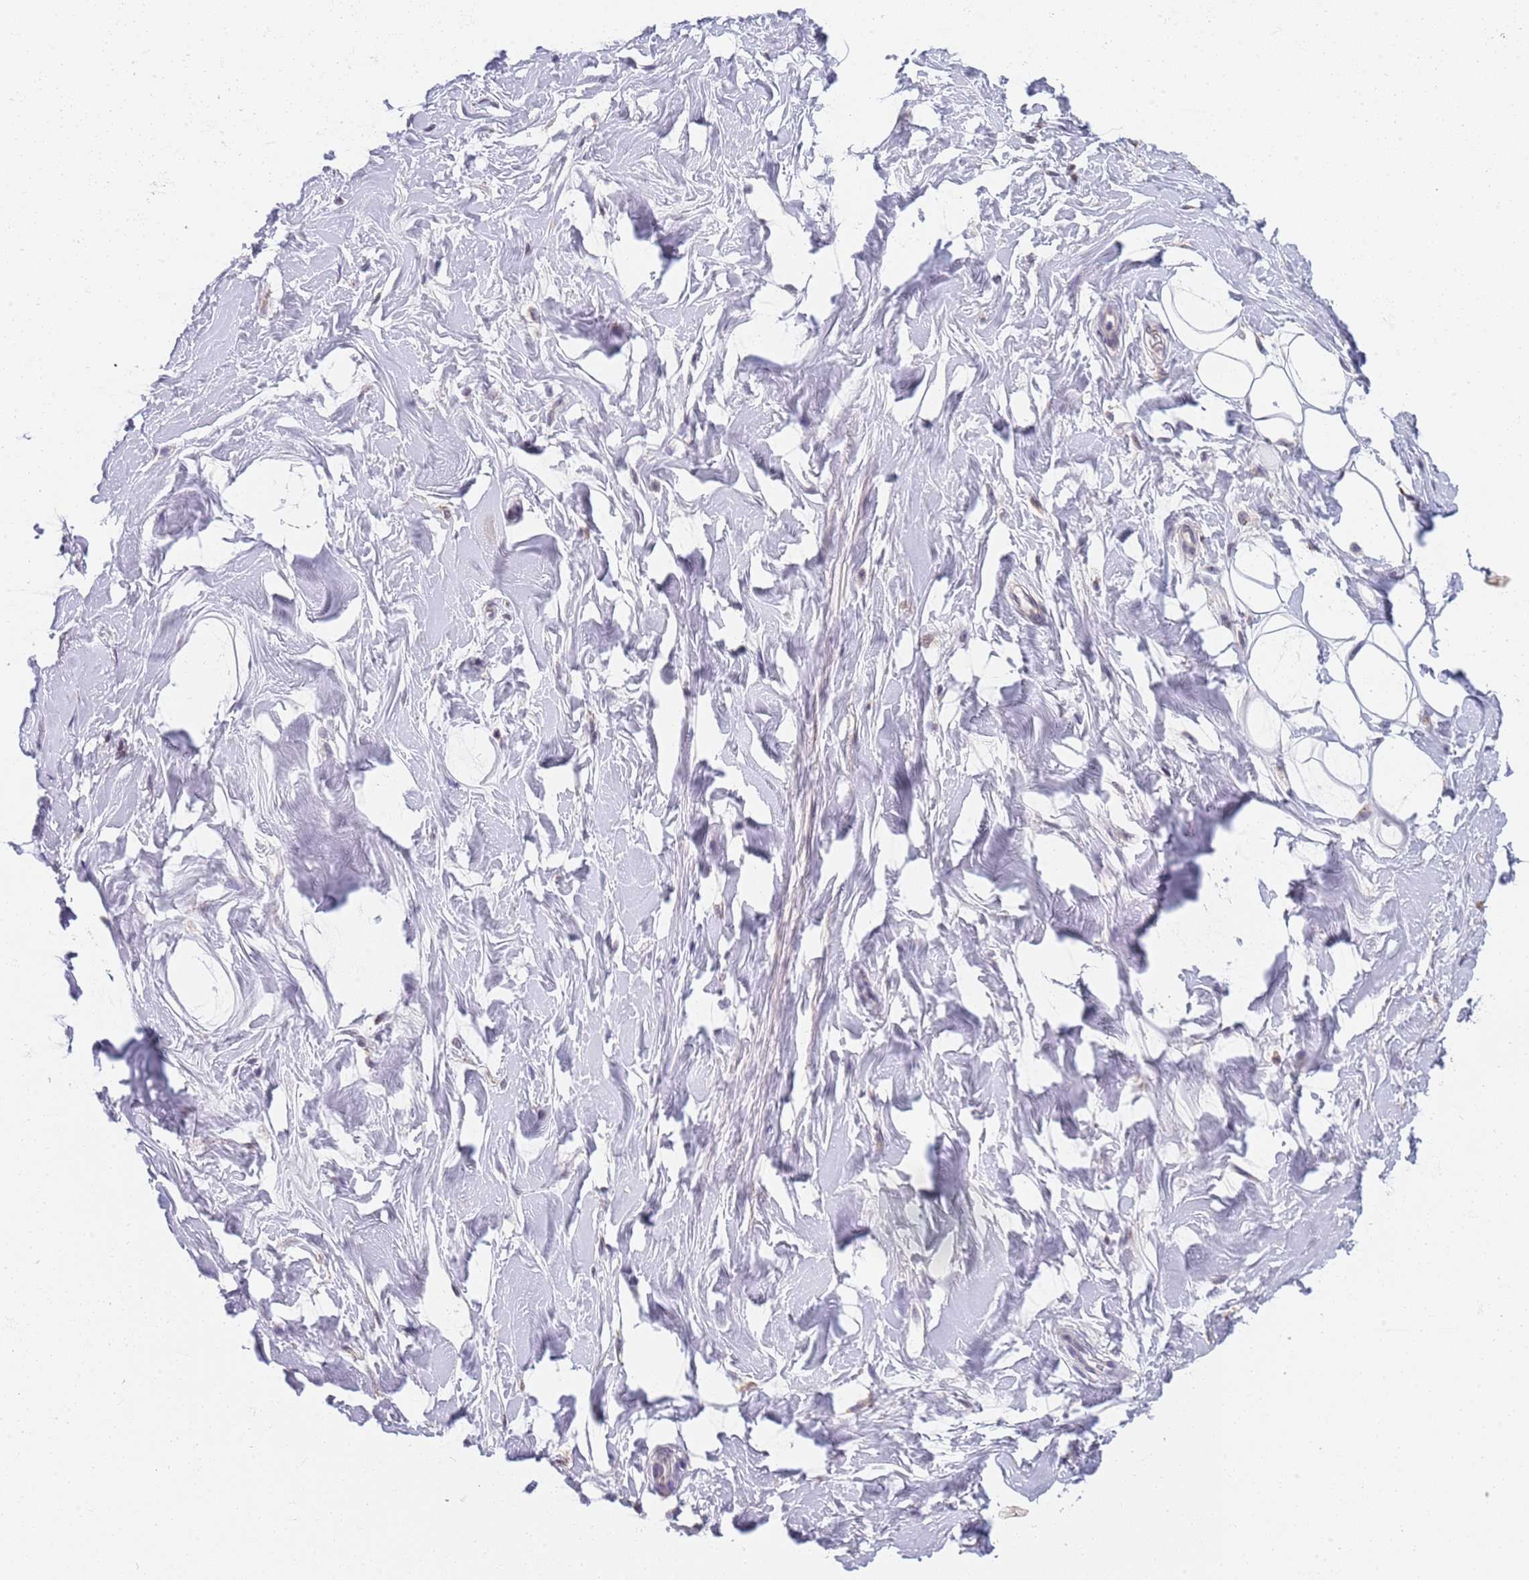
{"staining": {"intensity": "negative", "quantity": "none", "location": "none"}, "tissue": "adipose tissue", "cell_type": "Adipocytes", "image_type": "normal", "snomed": [{"axis": "morphology", "description": "Normal tissue, NOS"}, {"axis": "topography", "description": "Cartilage tissue"}, {"axis": "topography", "description": "Bronchus"}], "caption": "IHC image of benign human adipose tissue stained for a protein (brown), which displays no positivity in adipocytes. (DAB (3,3'-diaminobenzidine) IHC visualized using brightfield microscopy, high magnification).", "gene": "PLCL2", "patient": {"sex": "male", "age": 56}}